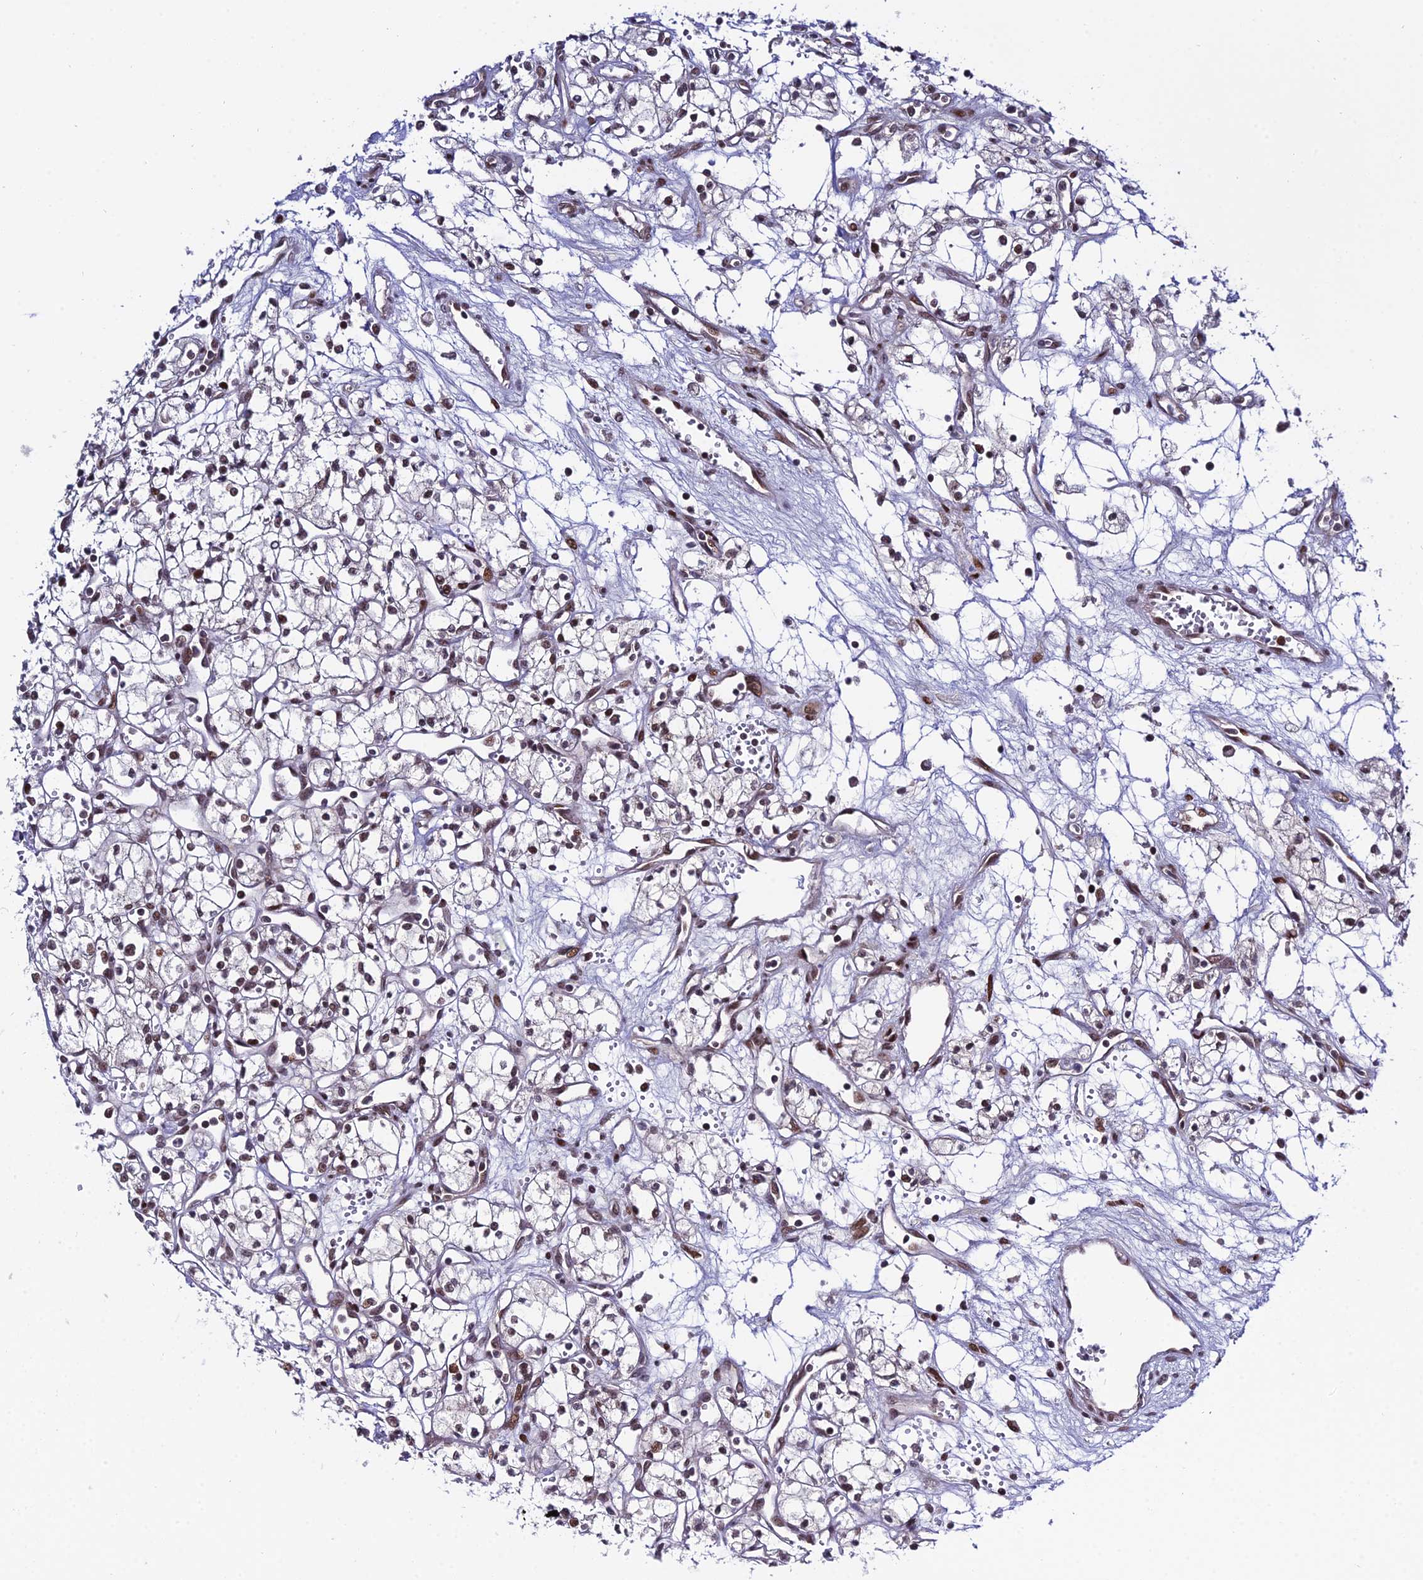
{"staining": {"intensity": "weak", "quantity": "<25%", "location": "nuclear"}, "tissue": "renal cancer", "cell_type": "Tumor cells", "image_type": "cancer", "snomed": [{"axis": "morphology", "description": "Adenocarcinoma, NOS"}, {"axis": "topography", "description": "Kidney"}], "caption": "Human adenocarcinoma (renal) stained for a protein using immunohistochemistry shows no staining in tumor cells.", "gene": "SYT15", "patient": {"sex": "male", "age": 59}}